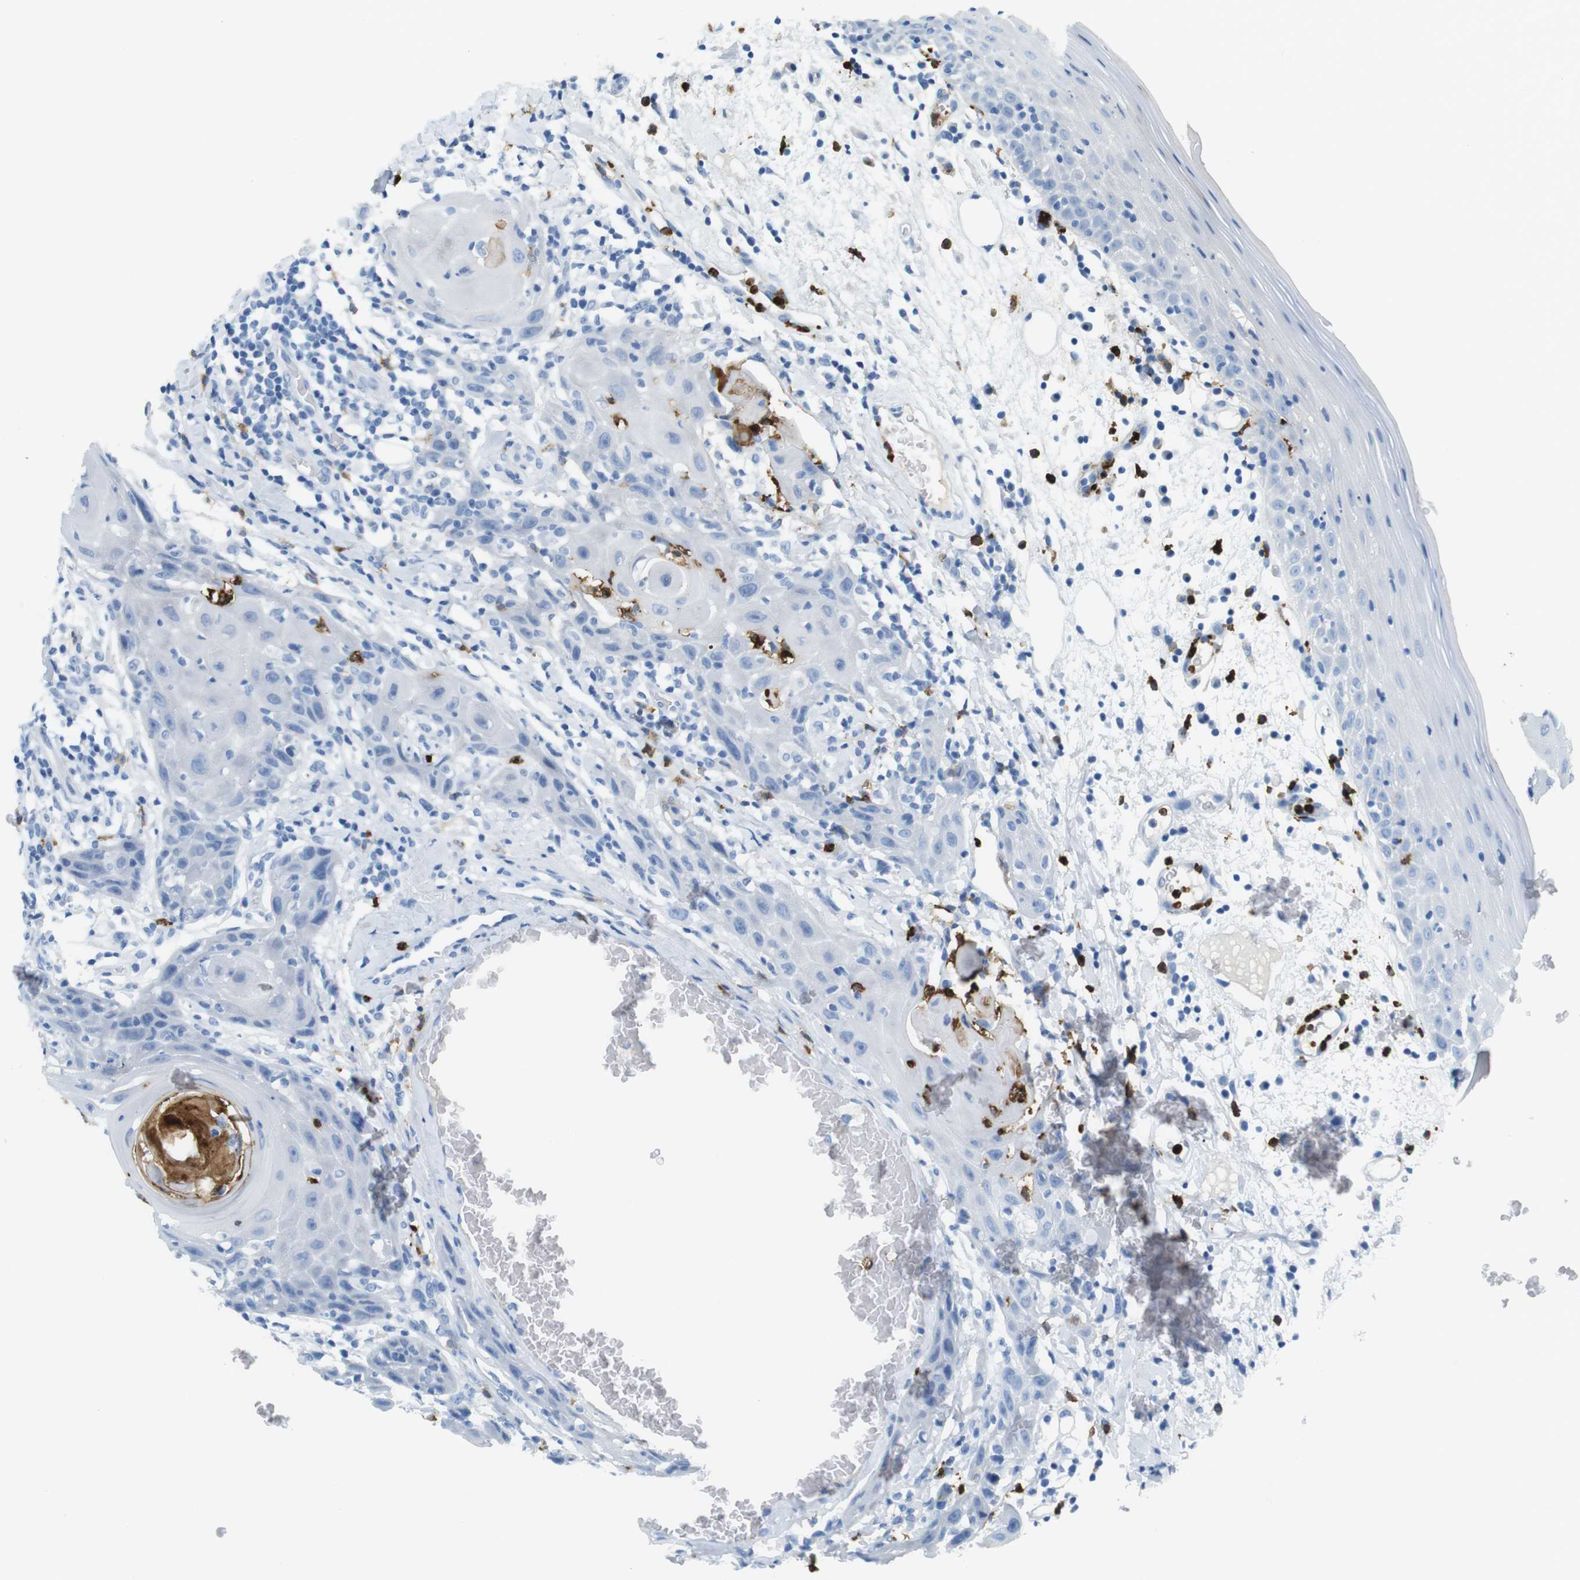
{"staining": {"intensity": "negative", "quantity": "none", "location": "none"}, "tissue": "oral mucosa", "cell_type": "Squamous epithelial cells", "image_type": "normal", "snomed": [{"axis": "morphology", "description": "Normal tissue, NOS"}, {"axis": "morphology", "description": "Squamous cell carcinoma, NOS"}, {"axis": "topography", "description": "Skeletal muscle"}, {"axis": "topography", "description": "Oral tissue"}], "caption": "An immunohistochemistry histopathology image of normal oral mucosa is shown. There is no staining in squamous epithelial cells of oral mucosa.", "gene": "MCEMP1", "patient": {"sex": "male", "age": 71}}